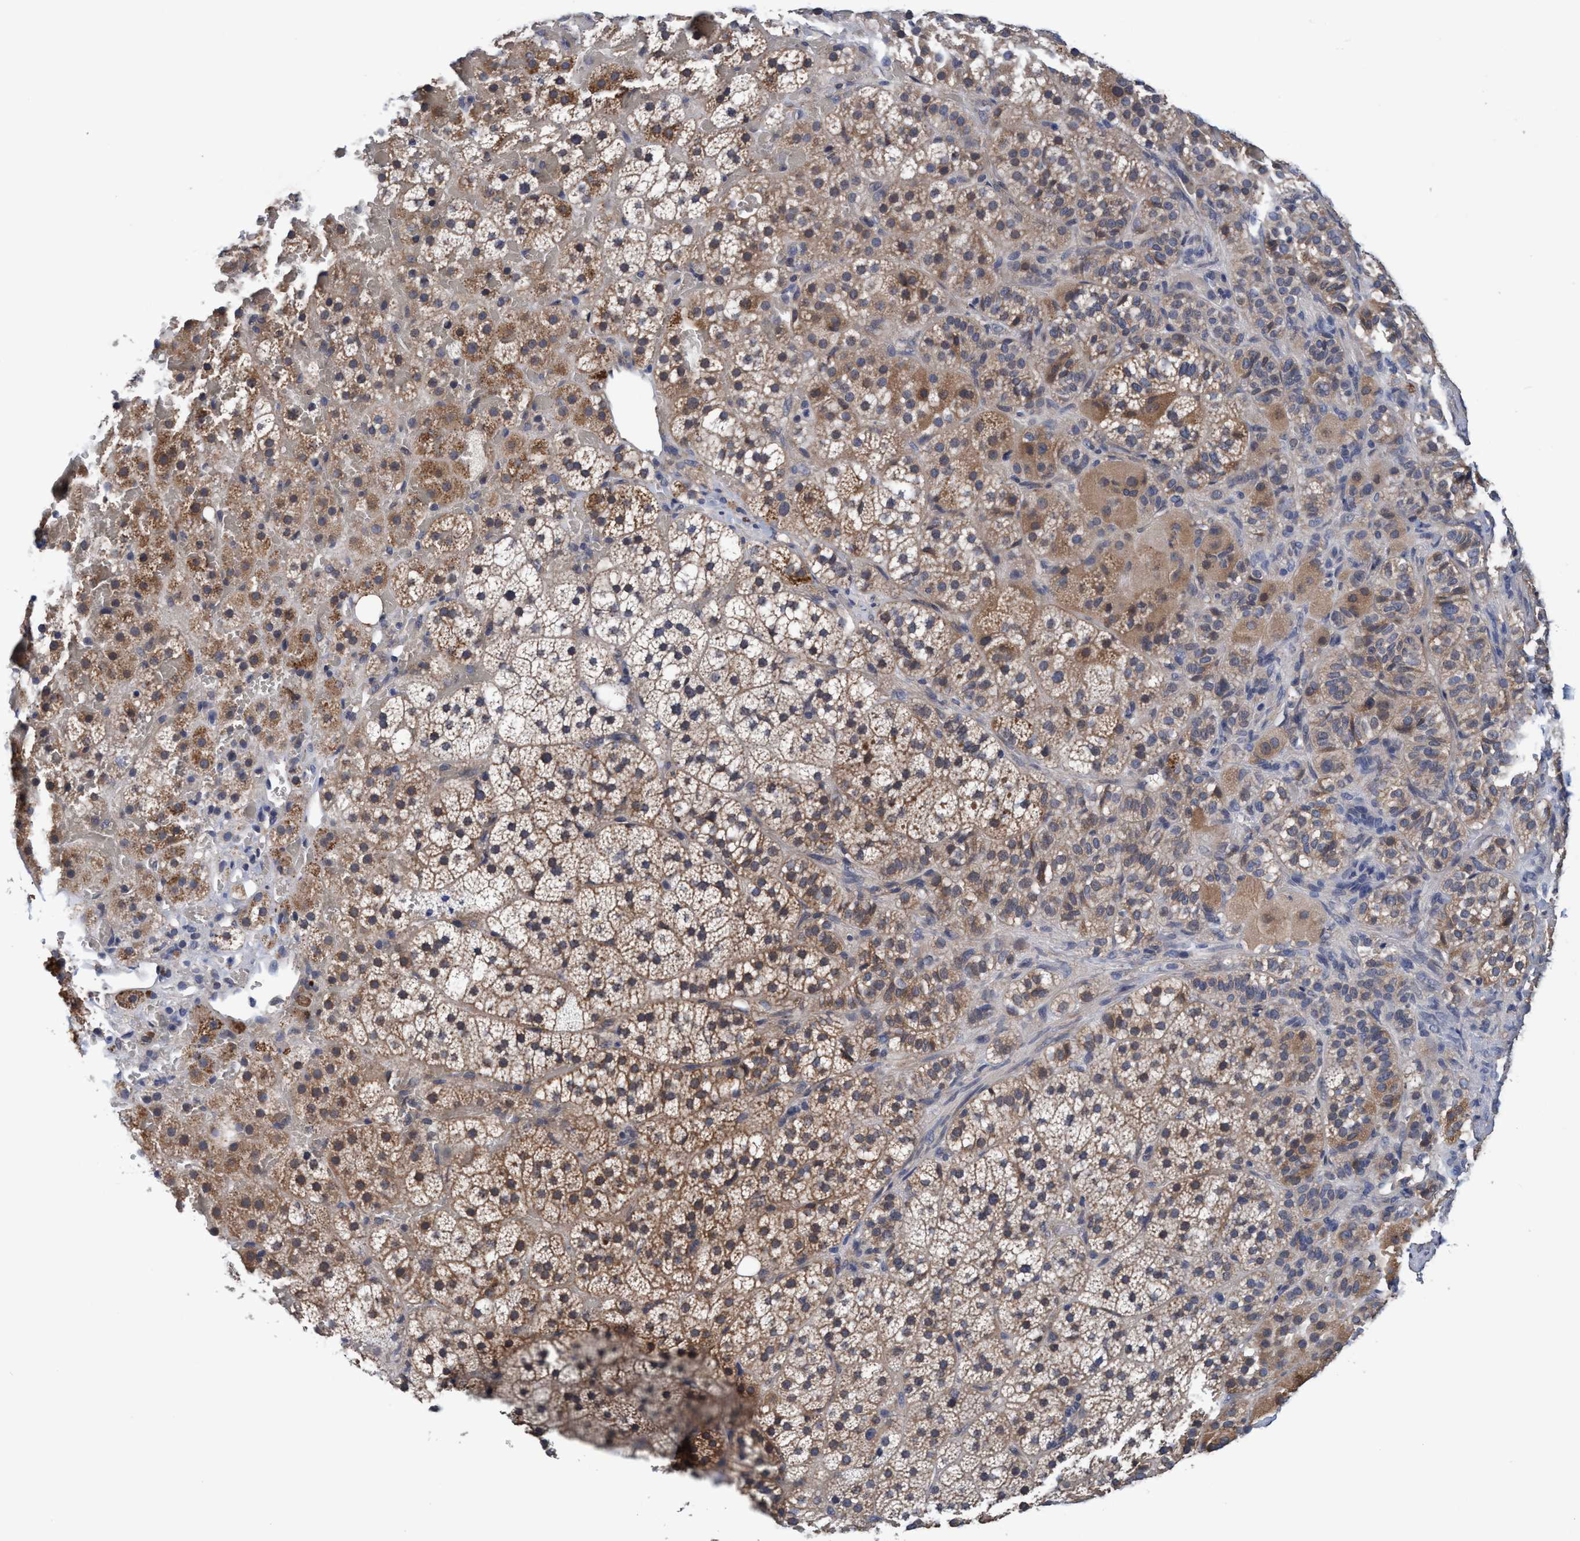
{"staining": {"intensity": "weak", "quantity": ">75%", "location": "cytoplasmic/membranous"}, "tissue": "adrenal gland", "cell_type": "Glandular cells", "image_type": "normal", "snomed": [{"axis": "morphology", "description": "Normal tissue, NOS"}, {"axis": "topography", "description": "Adrenal gland"}], "caption": "Immunohistochemical staining of benign human adrenal gland demonstrates weak cytoplasmic/membranous protein positivity in approximately >75% of glandular cells. (DAB = brown stain, brightfield microscopy at high magnification).", "gene": "CALCOCO2", "patient": {"sex": "female", "age": 59}}